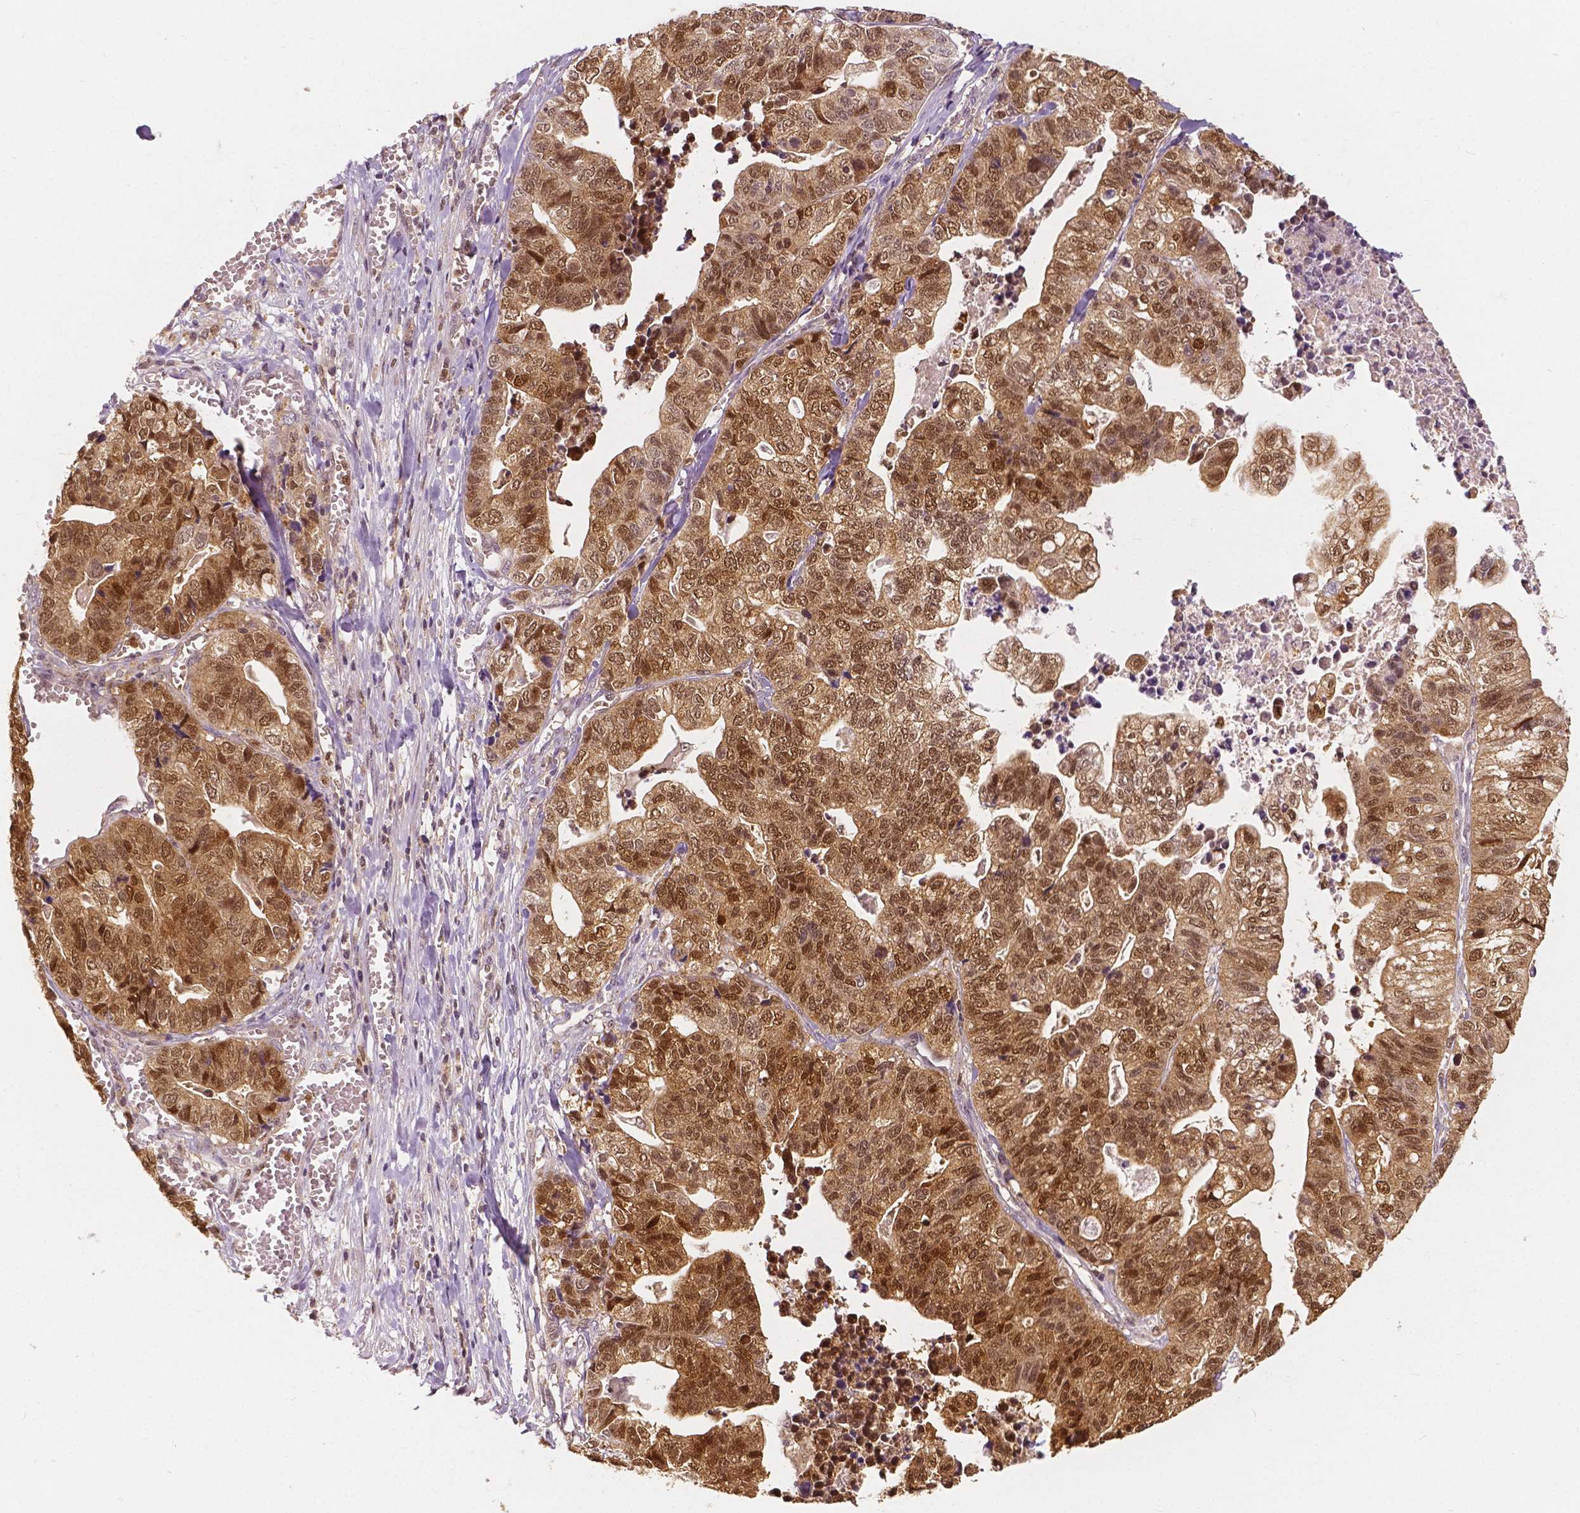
{"staining": {"intensity": "moderate", "quantity": ">75%", "location": "cytoplasmic/membranous,nuclear"}, "tissue": "stomach cancer", "cell_type": "Tumor cells", "image_type": "cancer", "snomed": [{"axis": "morphology", "description": "Adenocarcinoma, NOS"}, {"axis": "topography", "description": "Stomach, upper"}], "caption": "Immunohistochemical staining of stomach cancer displays moderate cytoplasmic/membranous and nuclear protein positivity in approximately >75% of tumor cells.", "gene": "NAPRT", "patient": {"sex": "female", "age": 67}}